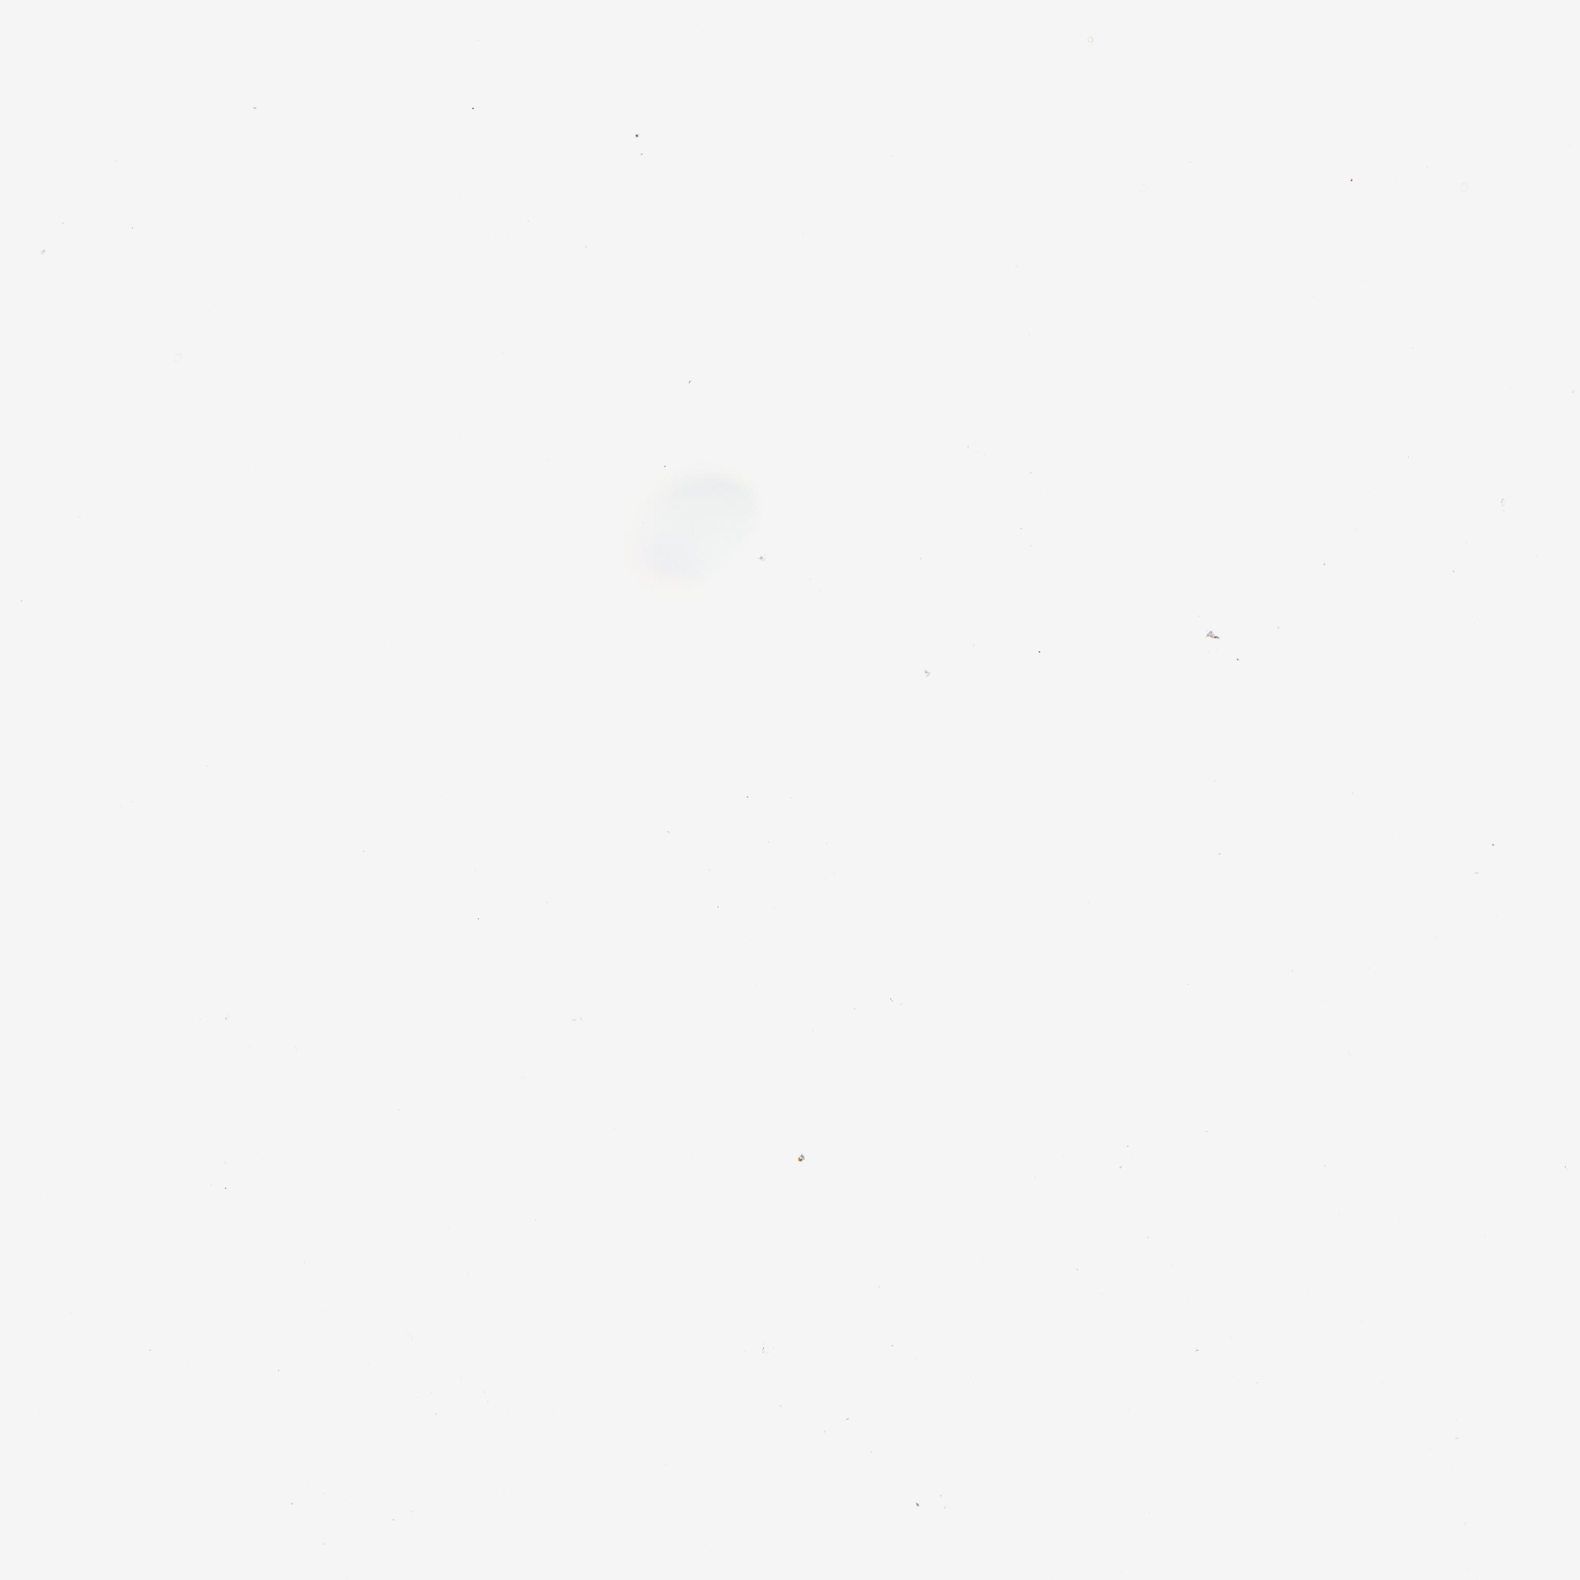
{"staining": {"intensity": "negative", "quantity": "none", "location": "none"}, "tissue": "parathyroid gland", "cell_type": "Glandular cells", "image_type": "normal", "snomed": [{"axis": "morphology", "description": "Normal tissue, NOS"}, {"axis": "topography", "description": "Parathyroid gland"}], "caption": "A micrograph of human parathyroid gland is negative for staining in glandular cells. Brightfield microscopy of IHC stained with DAB (brown) and hematoxylin (blue), captured at high magnification.", "gene": "SNCB", "patient": {"sex": "male", "age": 57}}